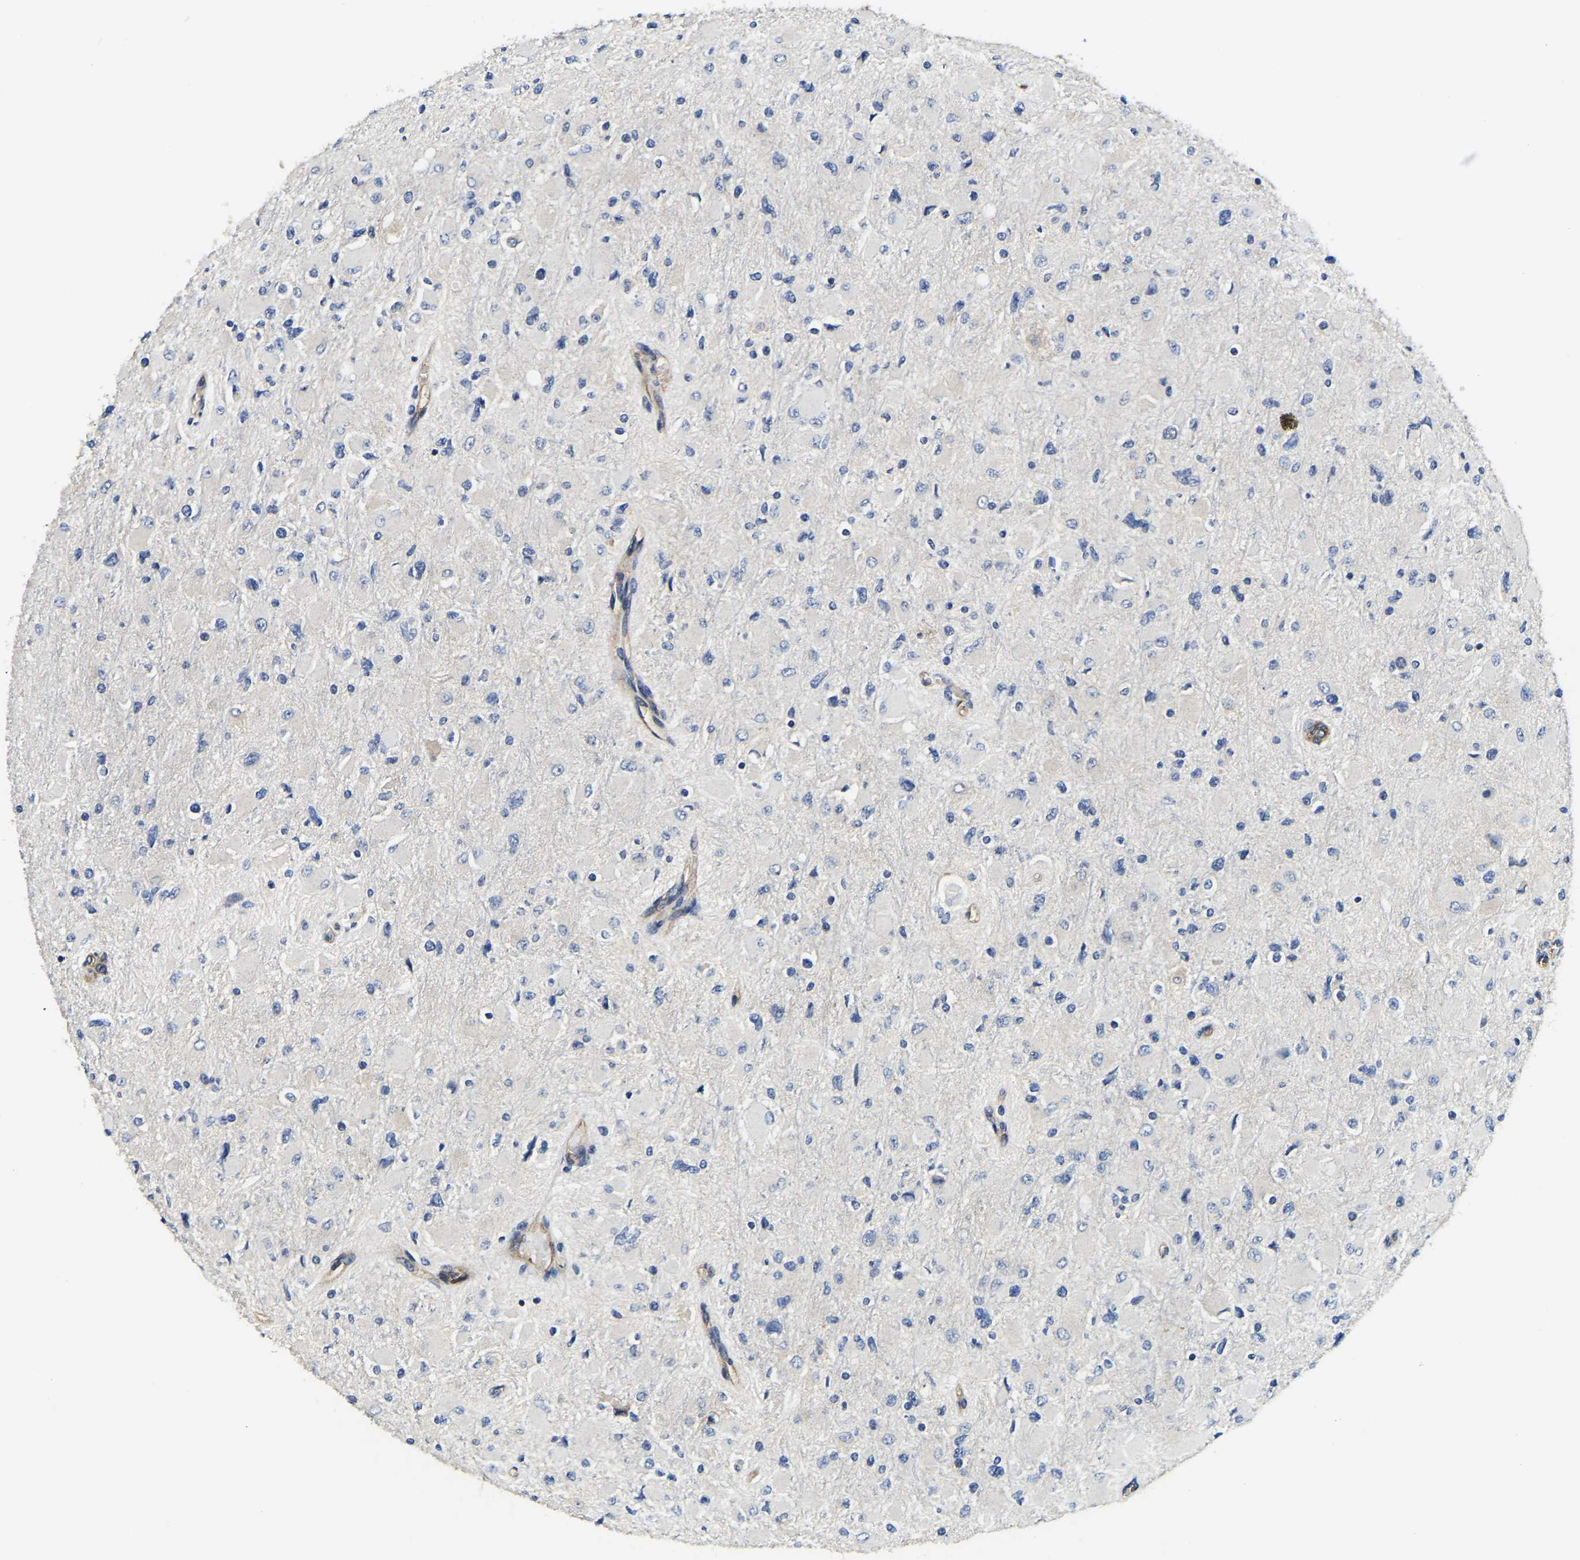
{"staining": {"intensity": "negative", "quantity": "none", "location": "none"}, "tissue": "glioma", "cell_type": "Tumor cells", "image_type": "cancer", "snomed": [{"axis": "morphology", "description": "Glioma, malignant, High grade"}, {"axis": "topography", "description": "Cerebral cortex"}], "caption": "Glioma was stained to show a protein in brown. There is no significant expression in tumor cells.", "gene": "ITGA2", "patient": {"sex": "female", "age": 36}}